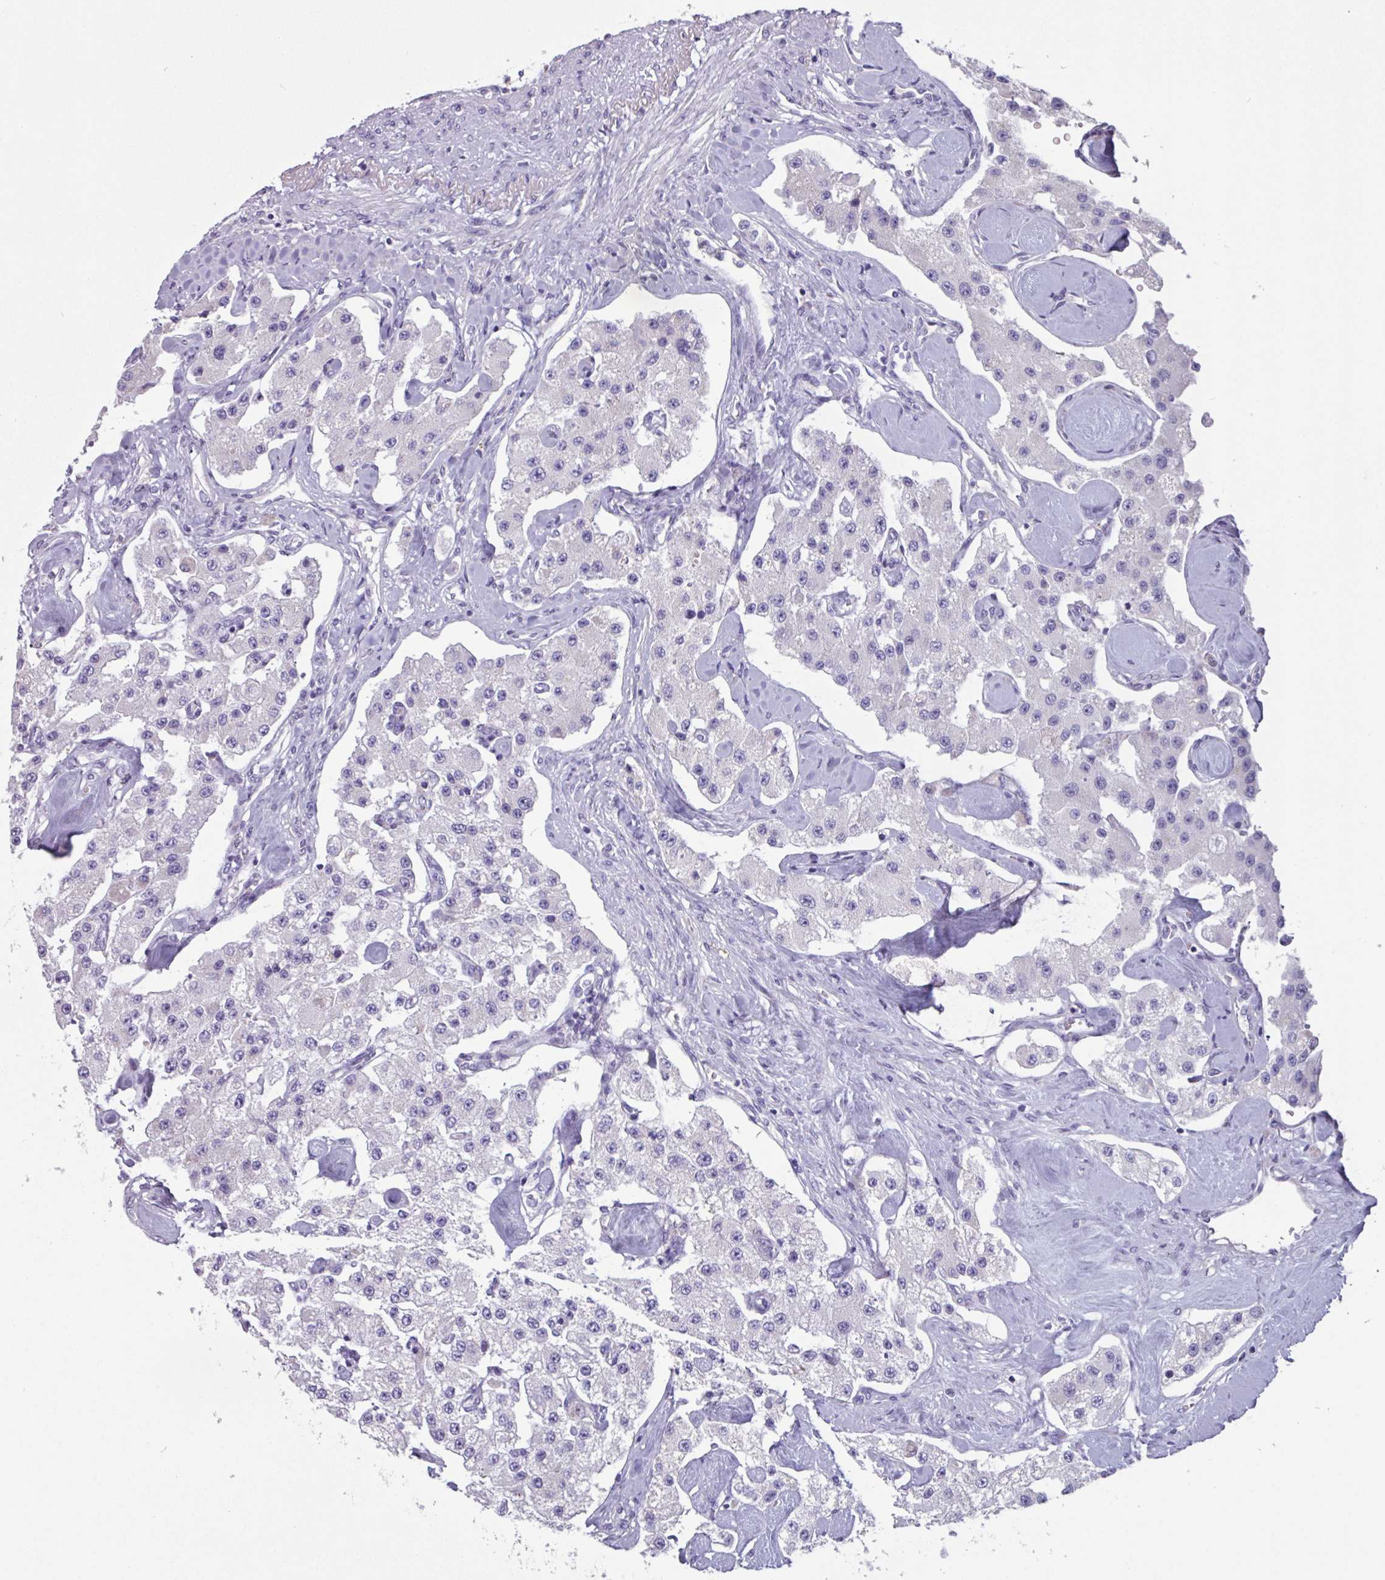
{"staining": {"intensity": "negative", "quantity": "none", "location": "none"}, "tissue": "carcinoid", "cell_type": "Tumor cells", "image_type": "cancer", "snomed": [{"axis": "morphology", "description": "Carcinoid, malignant, NOS"}, {"axis": "topography", "description": "Pancreas"}], "caption": "Tumor cells are negative for brown protein staining in malignant carcinoid. (Stains: DAB IHC with hematoxylin counter stain, Microscopy: brightfield microscopy at high magnification).", "gene": "ADGRE1", "patient": {"sex": "male", "age": 41}}